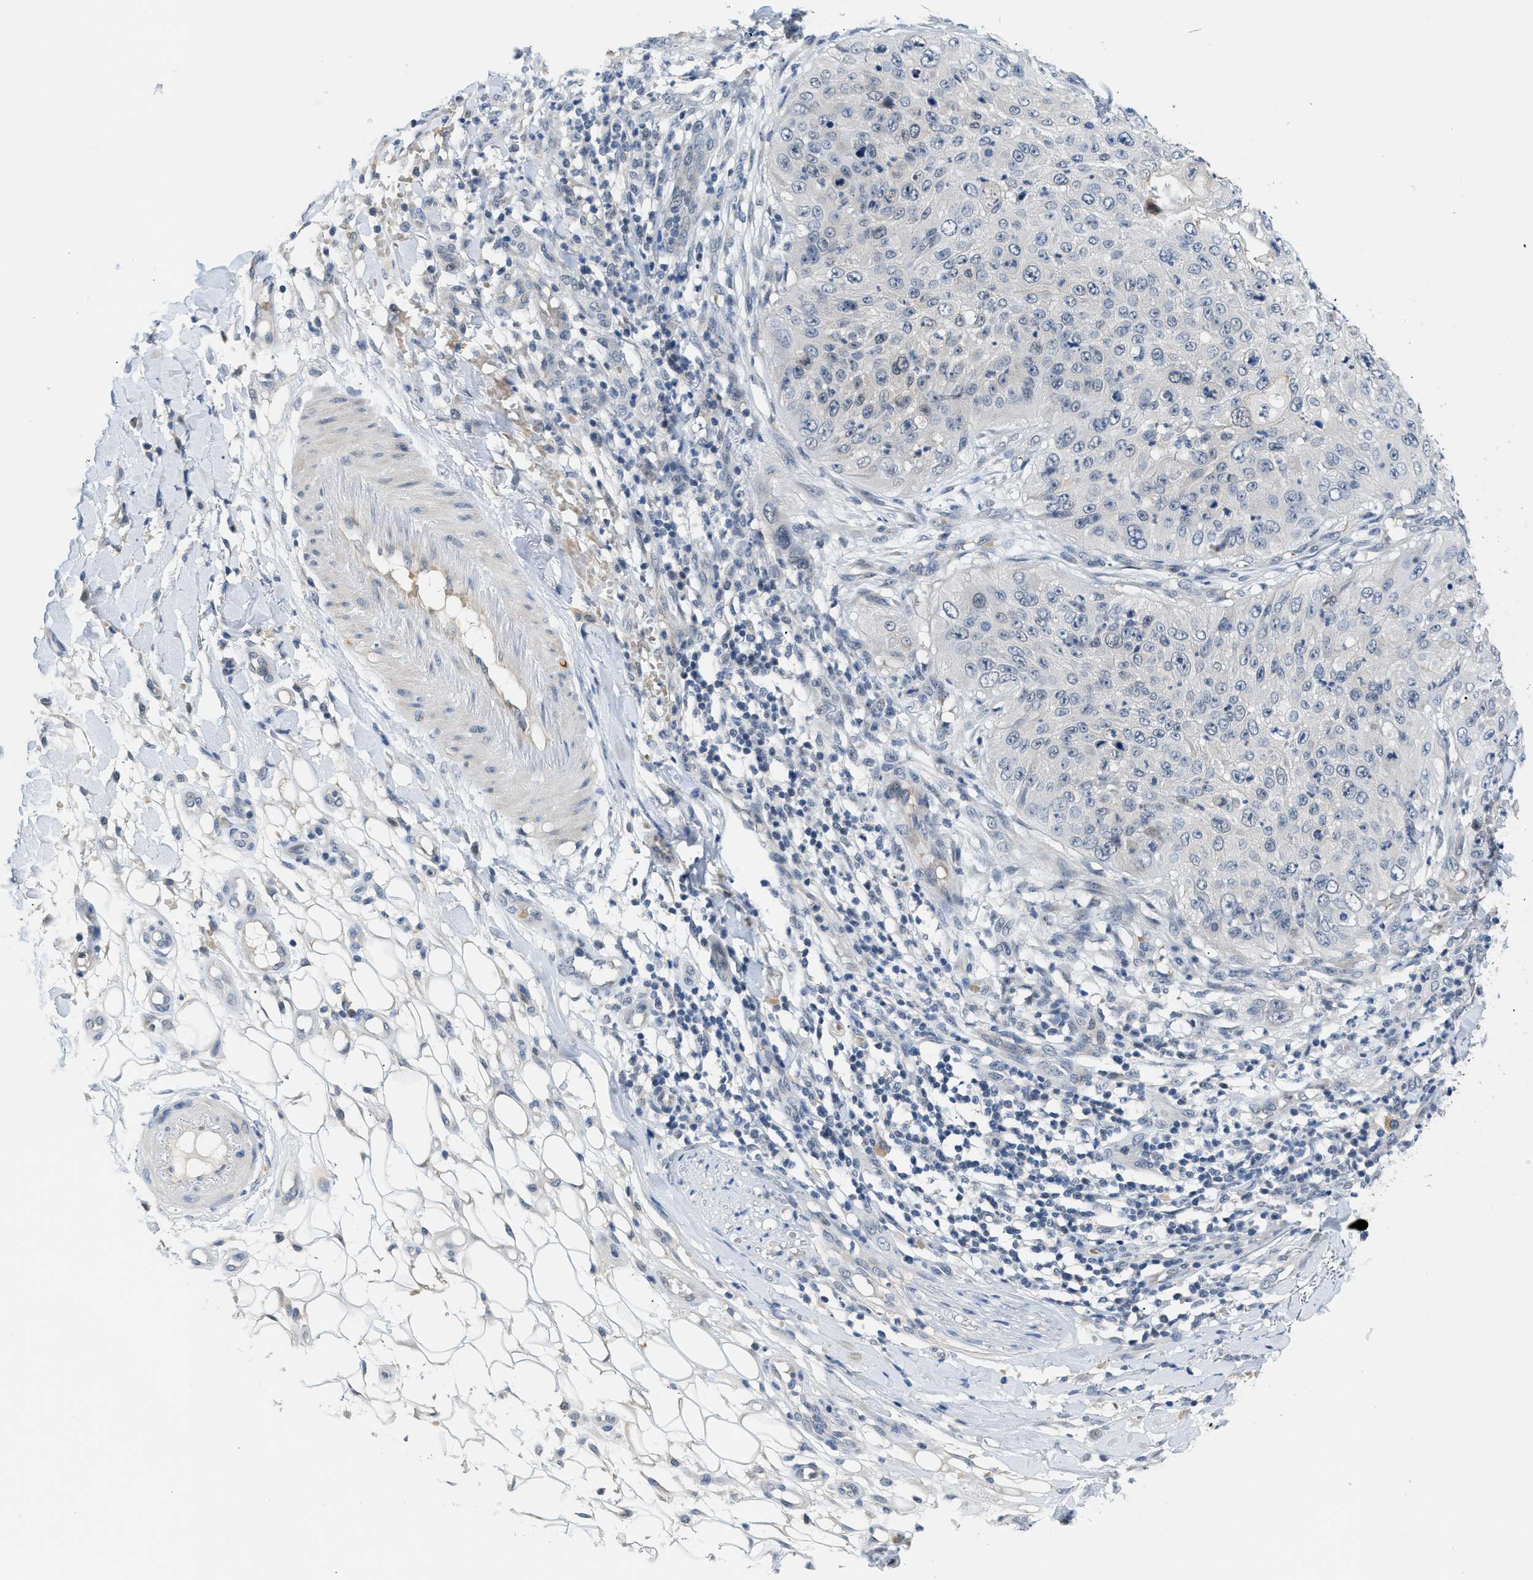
{"staining": {"intensity": "negative", "quantity": "none", "location": "none"}, "tissue": "skin cancer", "cell_type": "Tumor cells", "image_type": "cancer", "snomed": [{"axis": "morphology", "description": "Squamous cell carcinoma, NOS"}, {"axis": "topography", "description": "Skin"}], "caption": "Immunohistochemistry histopathology image of human squamous cell carcinoma (skin) stained for a protein (brown), which displays no positivity in tumor cells.", "gene": "PSAT1", "patient": {"sex": "female", "age": 80}}